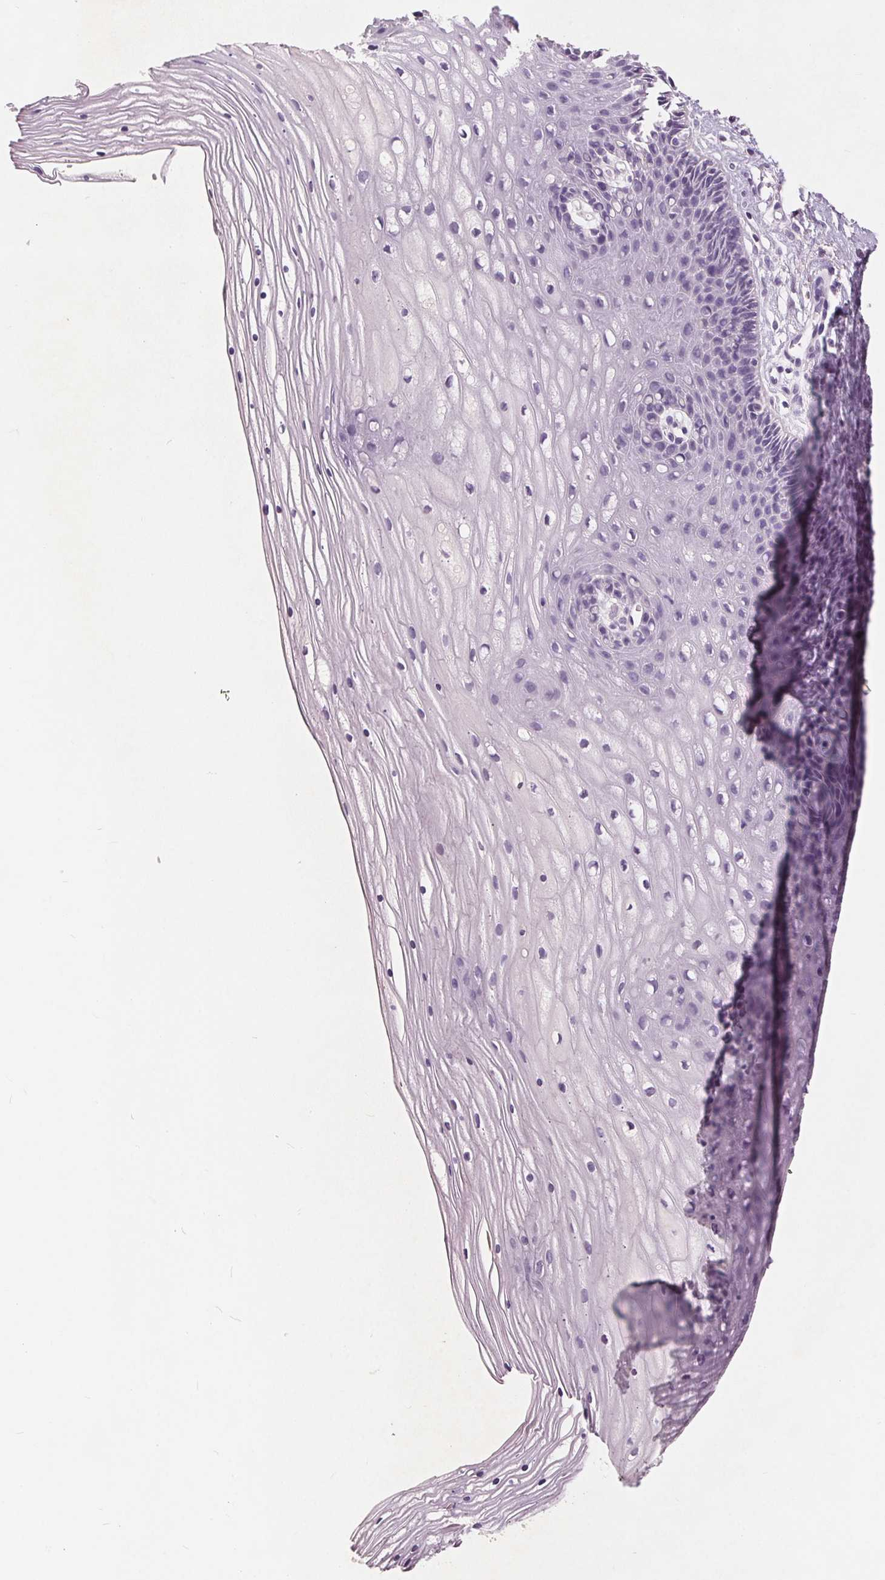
{"staining": {"intensity": "negative", "quantity": "none", "location": "none"}, "tissue": "cervix", "cell_type": "Glandular cells", "image_type": "normal", "snomed": [{"axis": "morphology", "description": "Normal tissue, NOS"}, {"axis": "topography", "description": "Cervix"}], "caption": "Glandular cells are negative for brown protein staining in unremarkable cervix.", "gene": "PLA2G2E", "patient": {"sex": "female", "age": 35}}